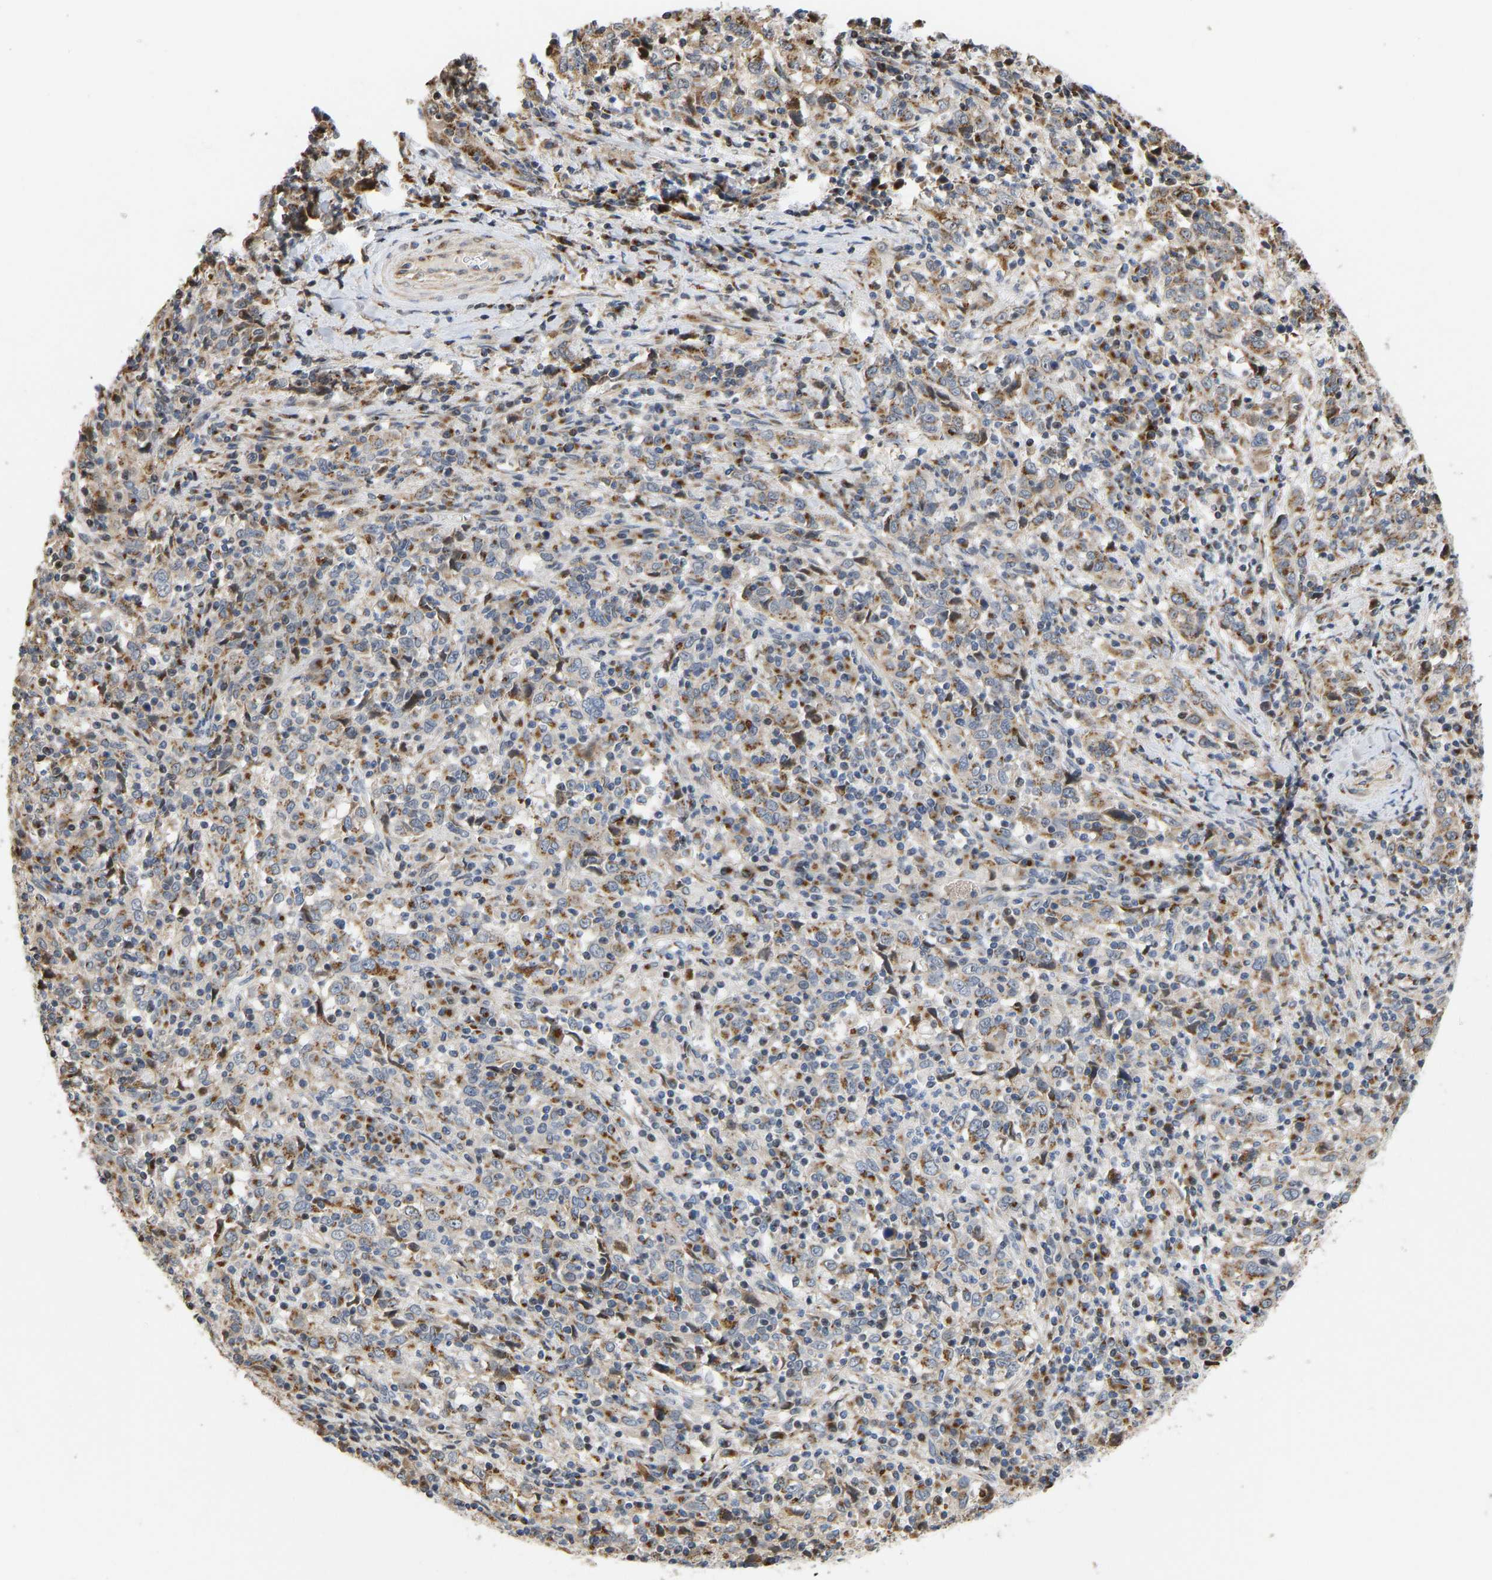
{"staining": {"intensity": "moderate", "quantity": ">75%", "location": "cytoplasmic/membranous"}, "tissue": "cervical cancer", "cell_type": "Tumor cells", "image_type": "cancer", "snomed": [{"axis": "morphology", "description": "Squamous cell carcinoma, NOS"}, {"axis": "topography", "description": "Cervix"}], "caption": "IHC (DAB) staining of human squamous cell carcinoma (cervical) reveals moderate cytoplasmic/membranous protein positivity in about >75% of tumor cells.", "gene": "YIPF4", "patient": {"sex": "female", "age": 46}}